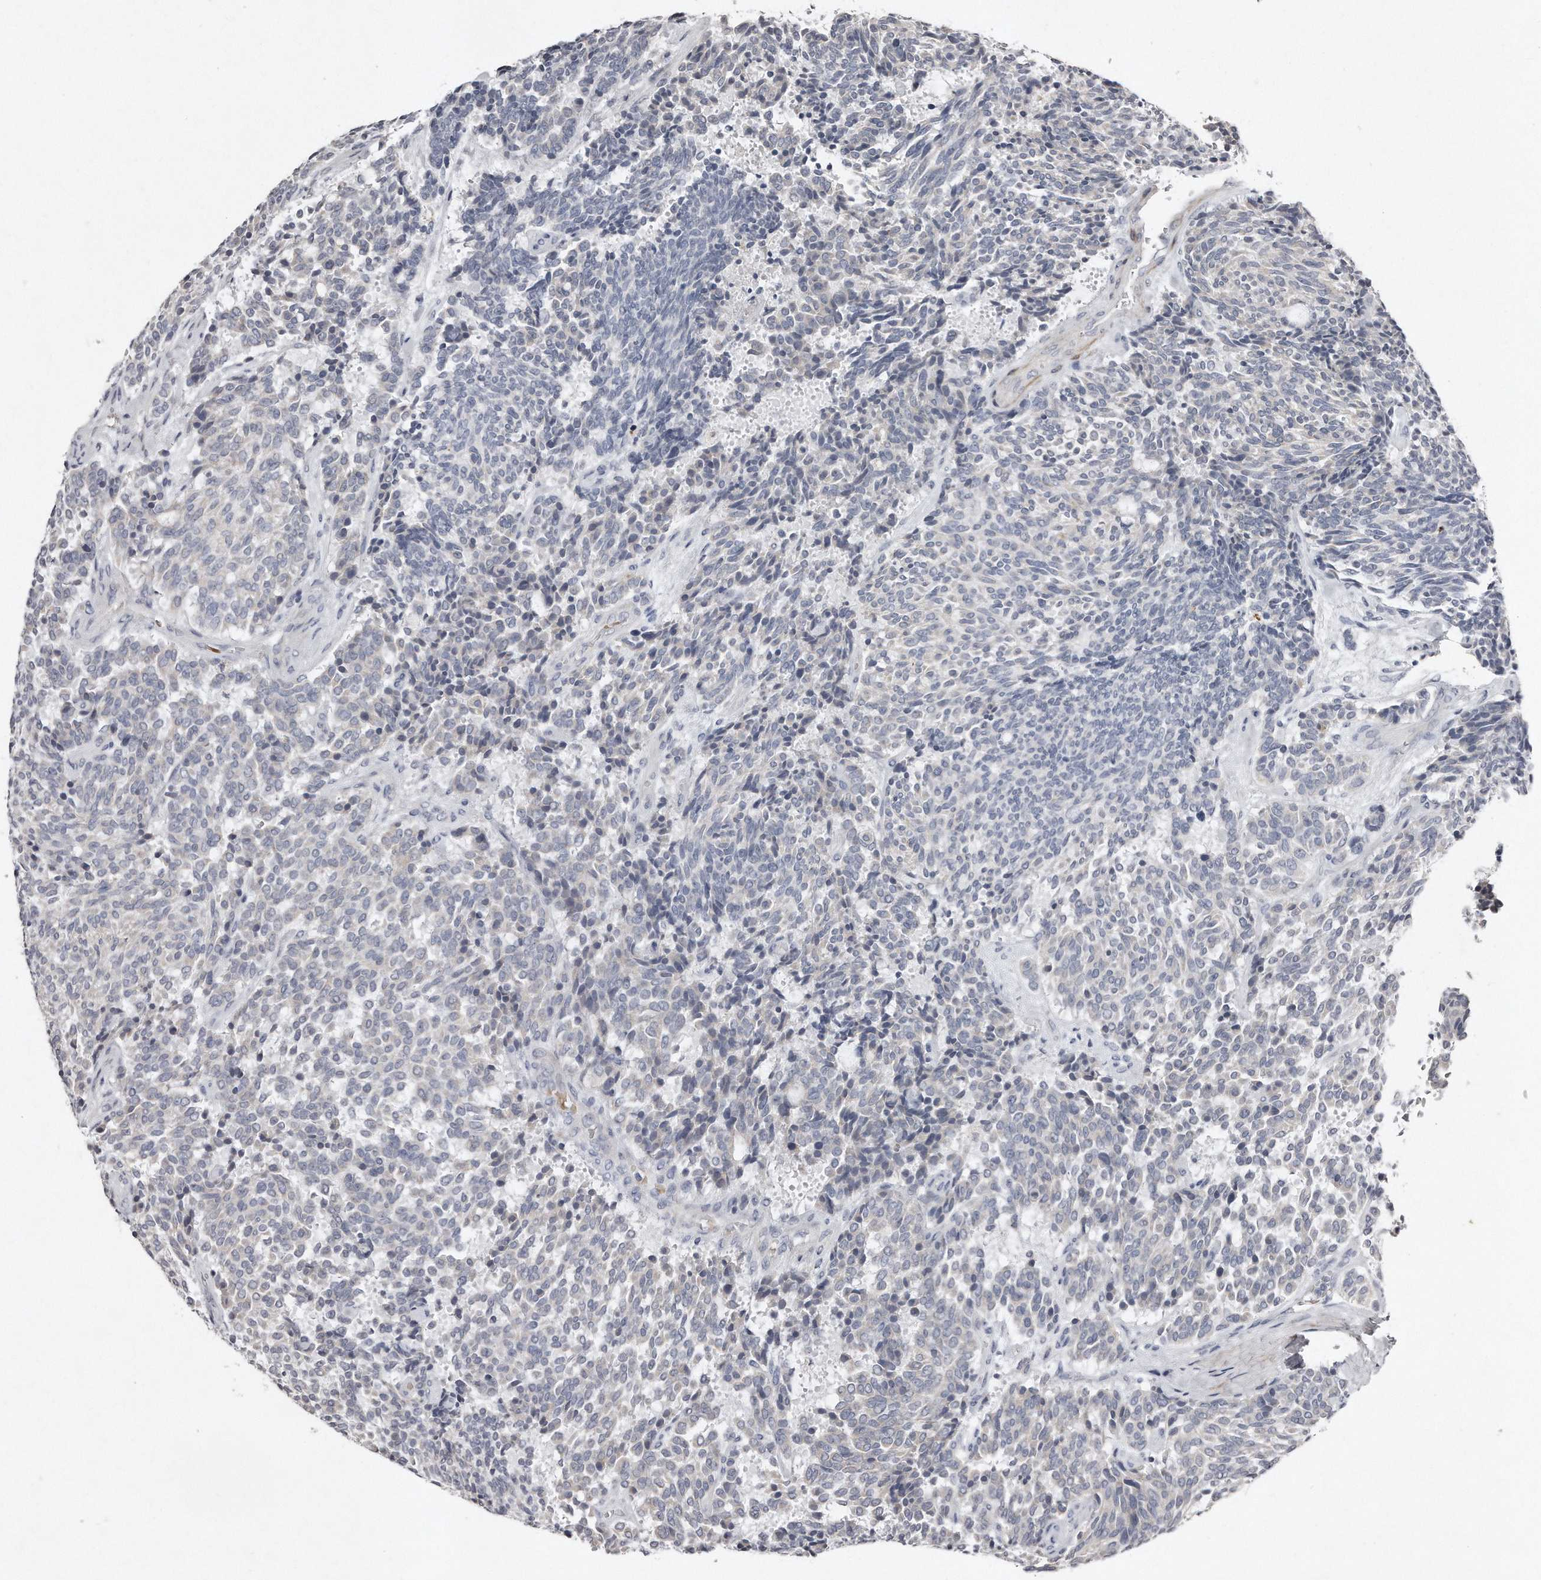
{"staining": {"intensity": "negative", "quantity": "none", "location": "none"}, "tissue": "carcinoid", "cell_type": "Tumor cells", "image_type": "cancer", "snomed": [{"axis": "morphology", "description": "Carcinoid, malignant, NOS"}, {"axis": "topography", "description": "Pancreas"}], "caption": "This is an immunohistochemistry (IHC) micrograph of human carcinoid. There is no positivity in tumor cells.", "gene": "TECR", "patient": {"sex": "female", "age": 54}}